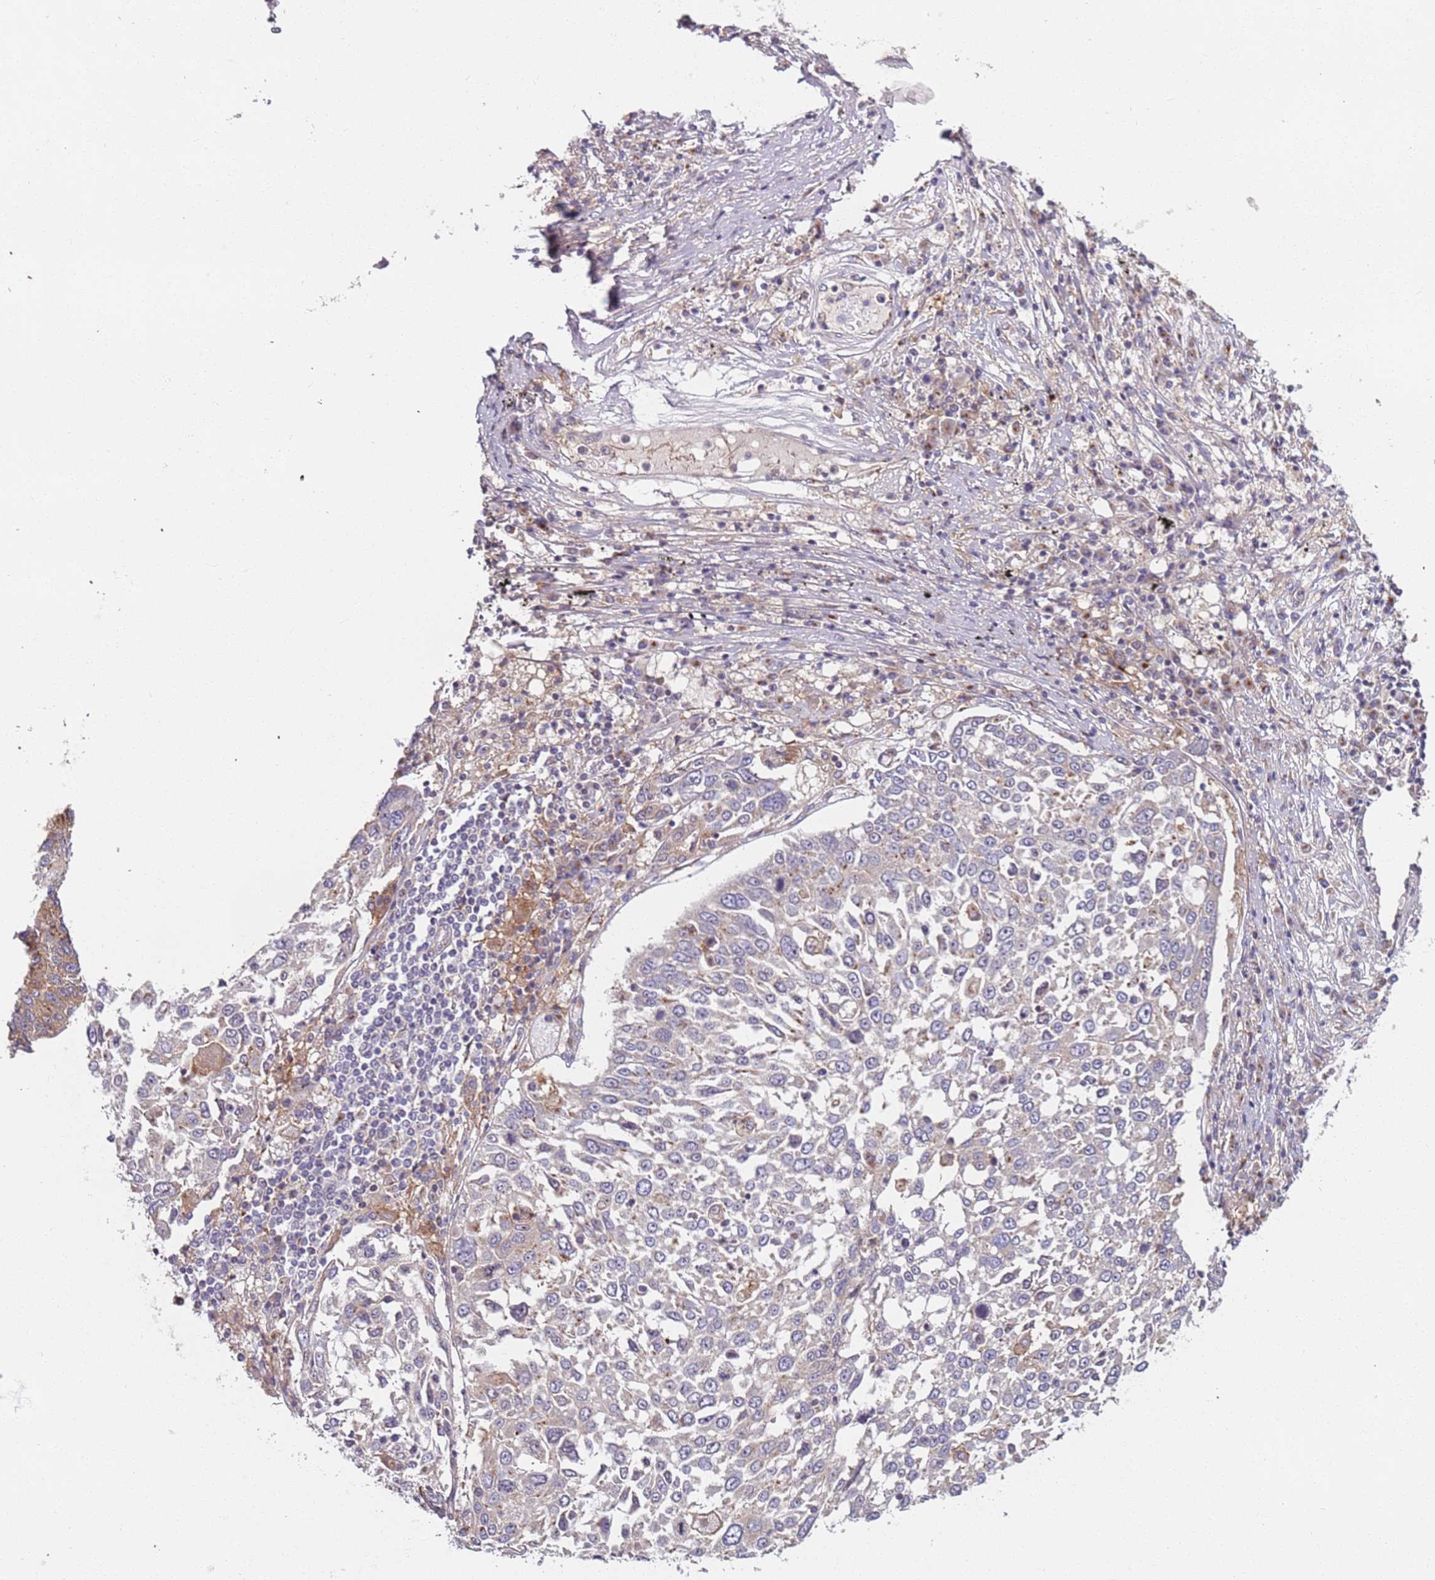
{"staining": {"intensity": "negative", "quantity": "none", "location": "none"}, "tissue": "lung cancer", "cell_type": "Tumor cells", "image_type": "cancer", "snomed": [{"axis": "morphology", "description": "Squamous cell carcinoma, NOS"}, {"axis": "topography", "description": "Lung"}], "caption": "This photomicrograph is of lung cancer stained with IHC to label a protein in brown with the nuclei are counter-stained blue. There is no staining in tumor cells.", "gene": "AKTIP", "patient": {"sex": "male", "age": 65}}